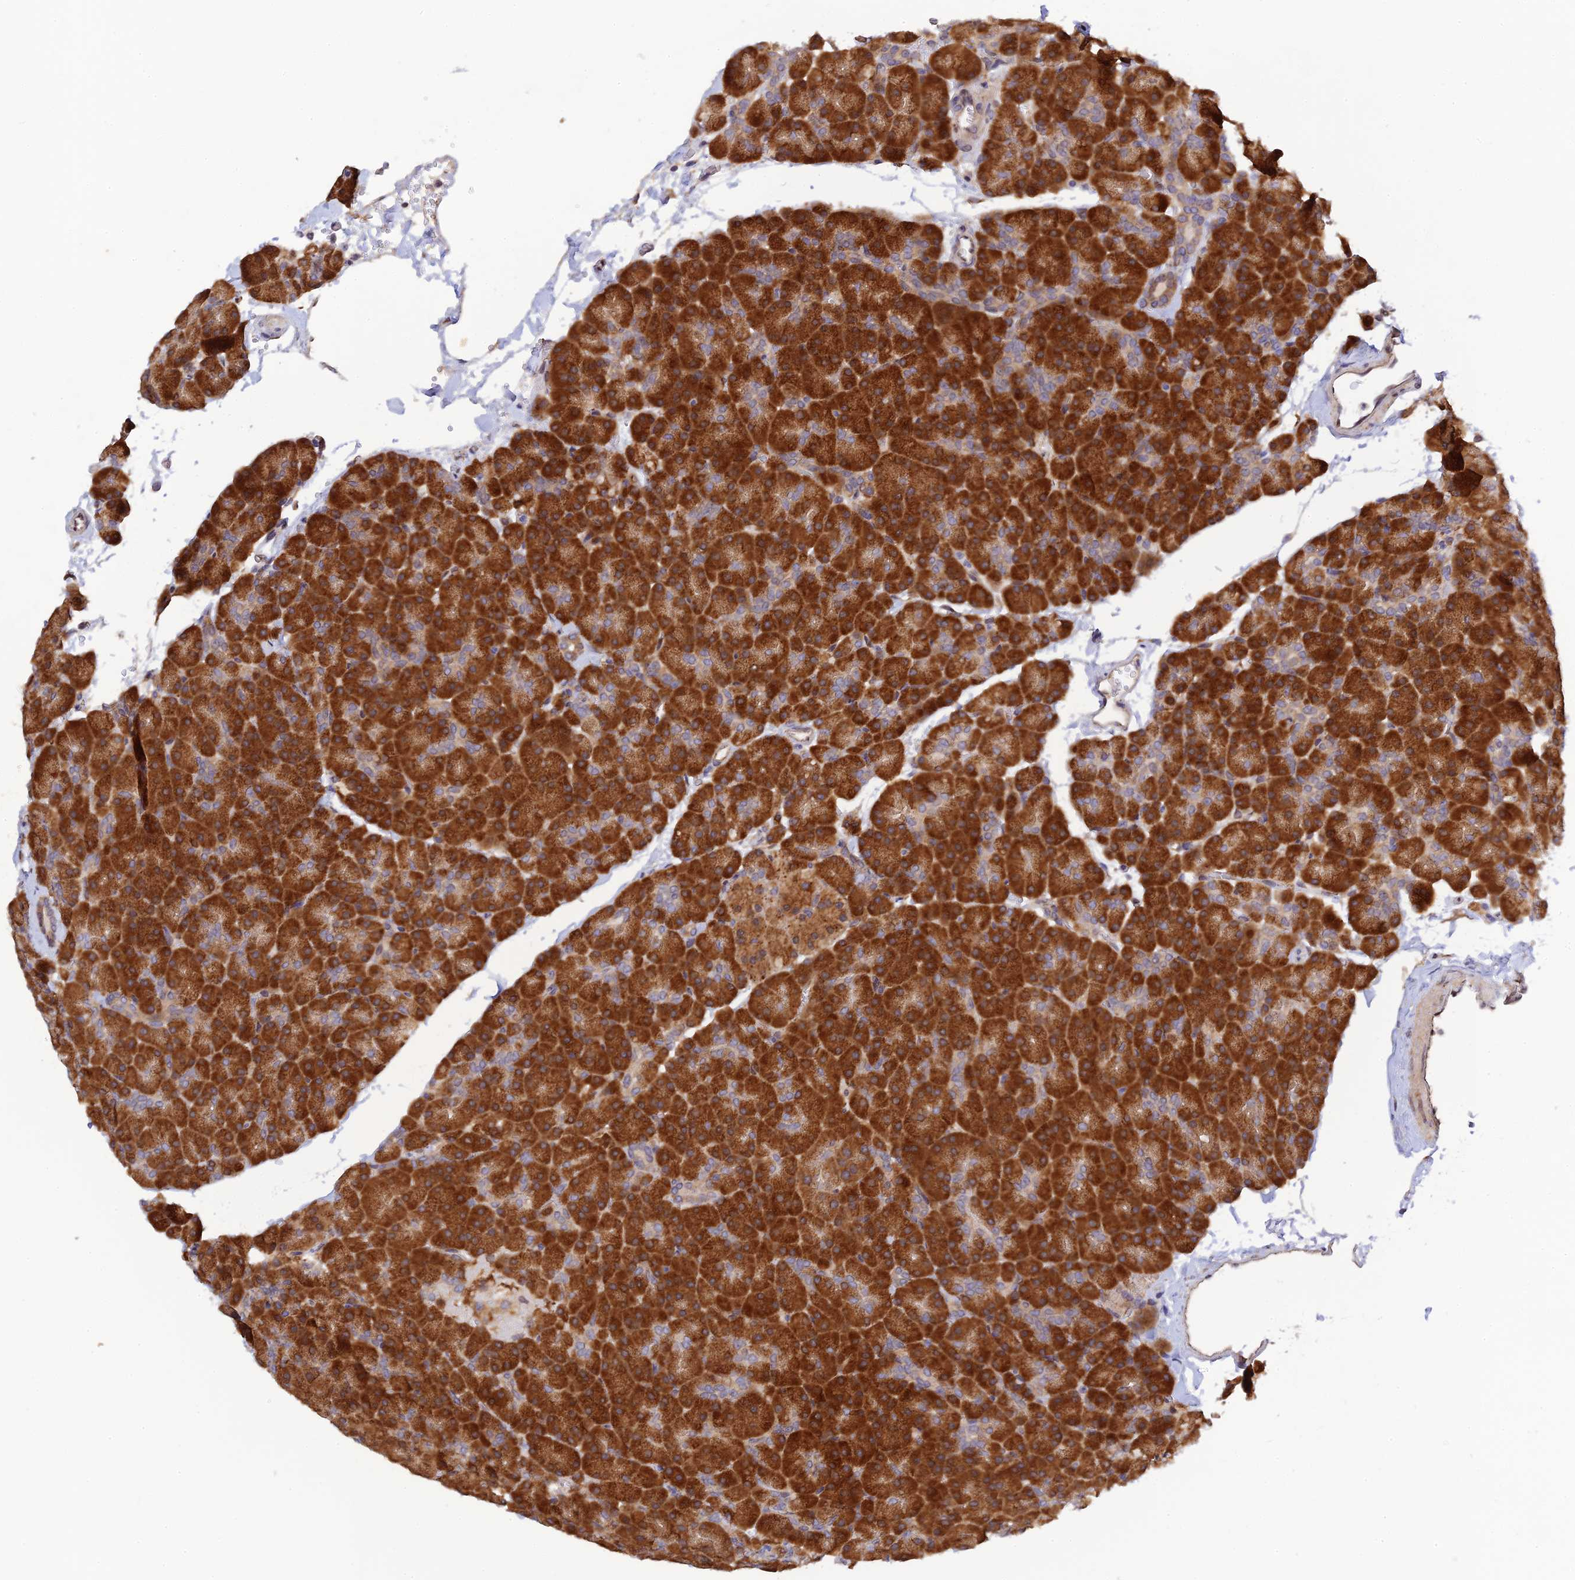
{"staining": {"intensity": "strong", "quantity": ">75%", "location": "cytoplasmic/membranous"}, "tissue": "pancreas", "cell_type": "Exocrine glandular cells", "image_type": "normal", "snomed": [{"axis": "morphology", "description": "Normal tissue, NOS"}, {"axis": "topography", "description": "Pancreas"}], "caption": "An image showing strong cytoplasmic/membranous positivity in about >75% of exocrine glandular cells in benign pancreas, as visualized by brown immunohistochemical staining.", "gene": "P3H3", "patient": {"sex": "male", "age": 36}}